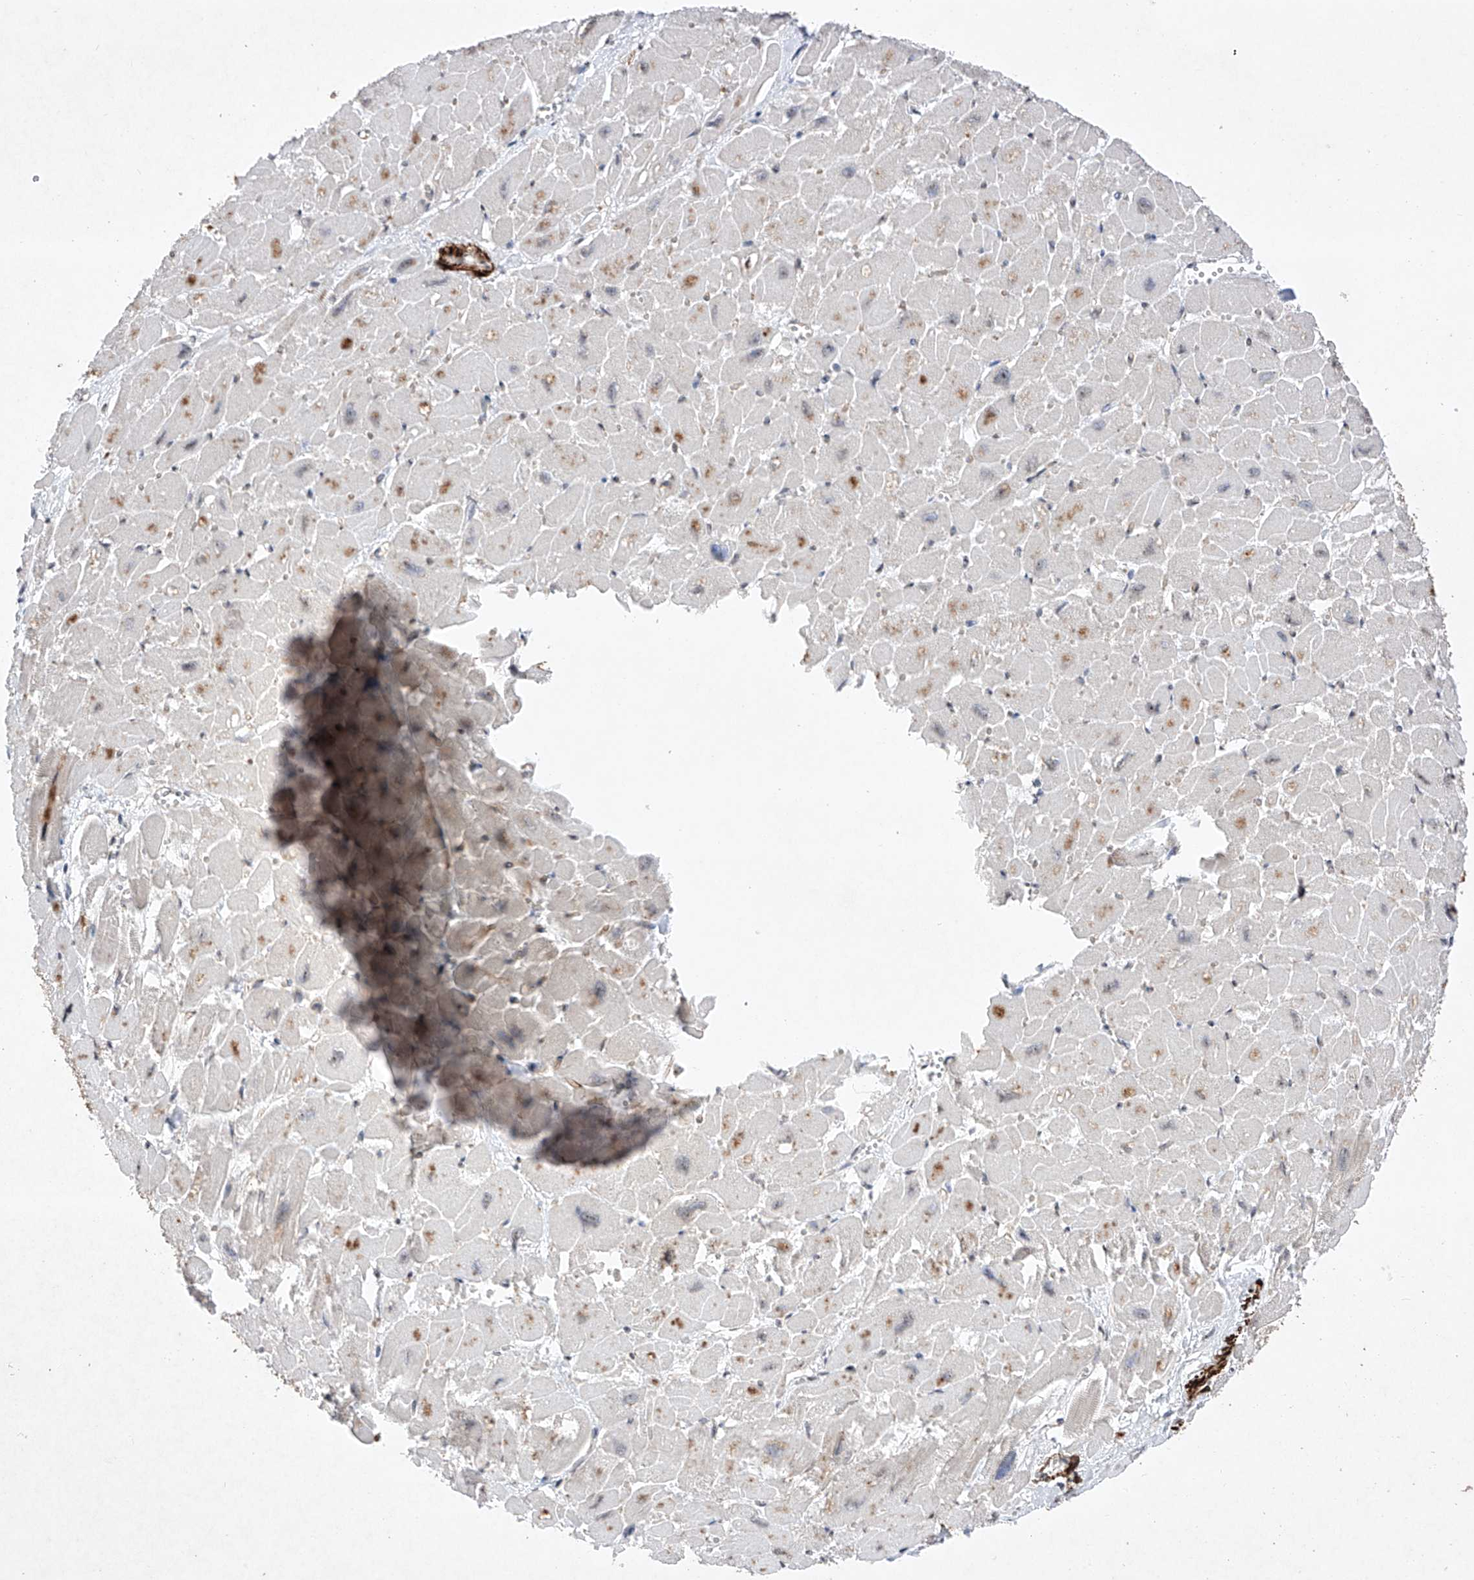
{"staining": {"intensity": "strong", "quantity": "25%-75%", "location": "cytoplasmic/membranous,nuclear"}, "tissue": "heart muscle", "cell_type": "Cardiomyocytes", "image_type": "normal", "snomed": [{"axis": "morphology", "description": "Normal tissue, NOS"}, {"axis": "topography", "description": "Heart"}], "caption": "This photomicrograph displays immunohistochemistry (IHC) staining of benign heart muscle, with high strong cytoplasmic/membranous,nuclear expression in approximately 25%-75% of cardiomyocytes.", "gene": "NFATC4", "patient": {"sex": "male", "age": 54}}